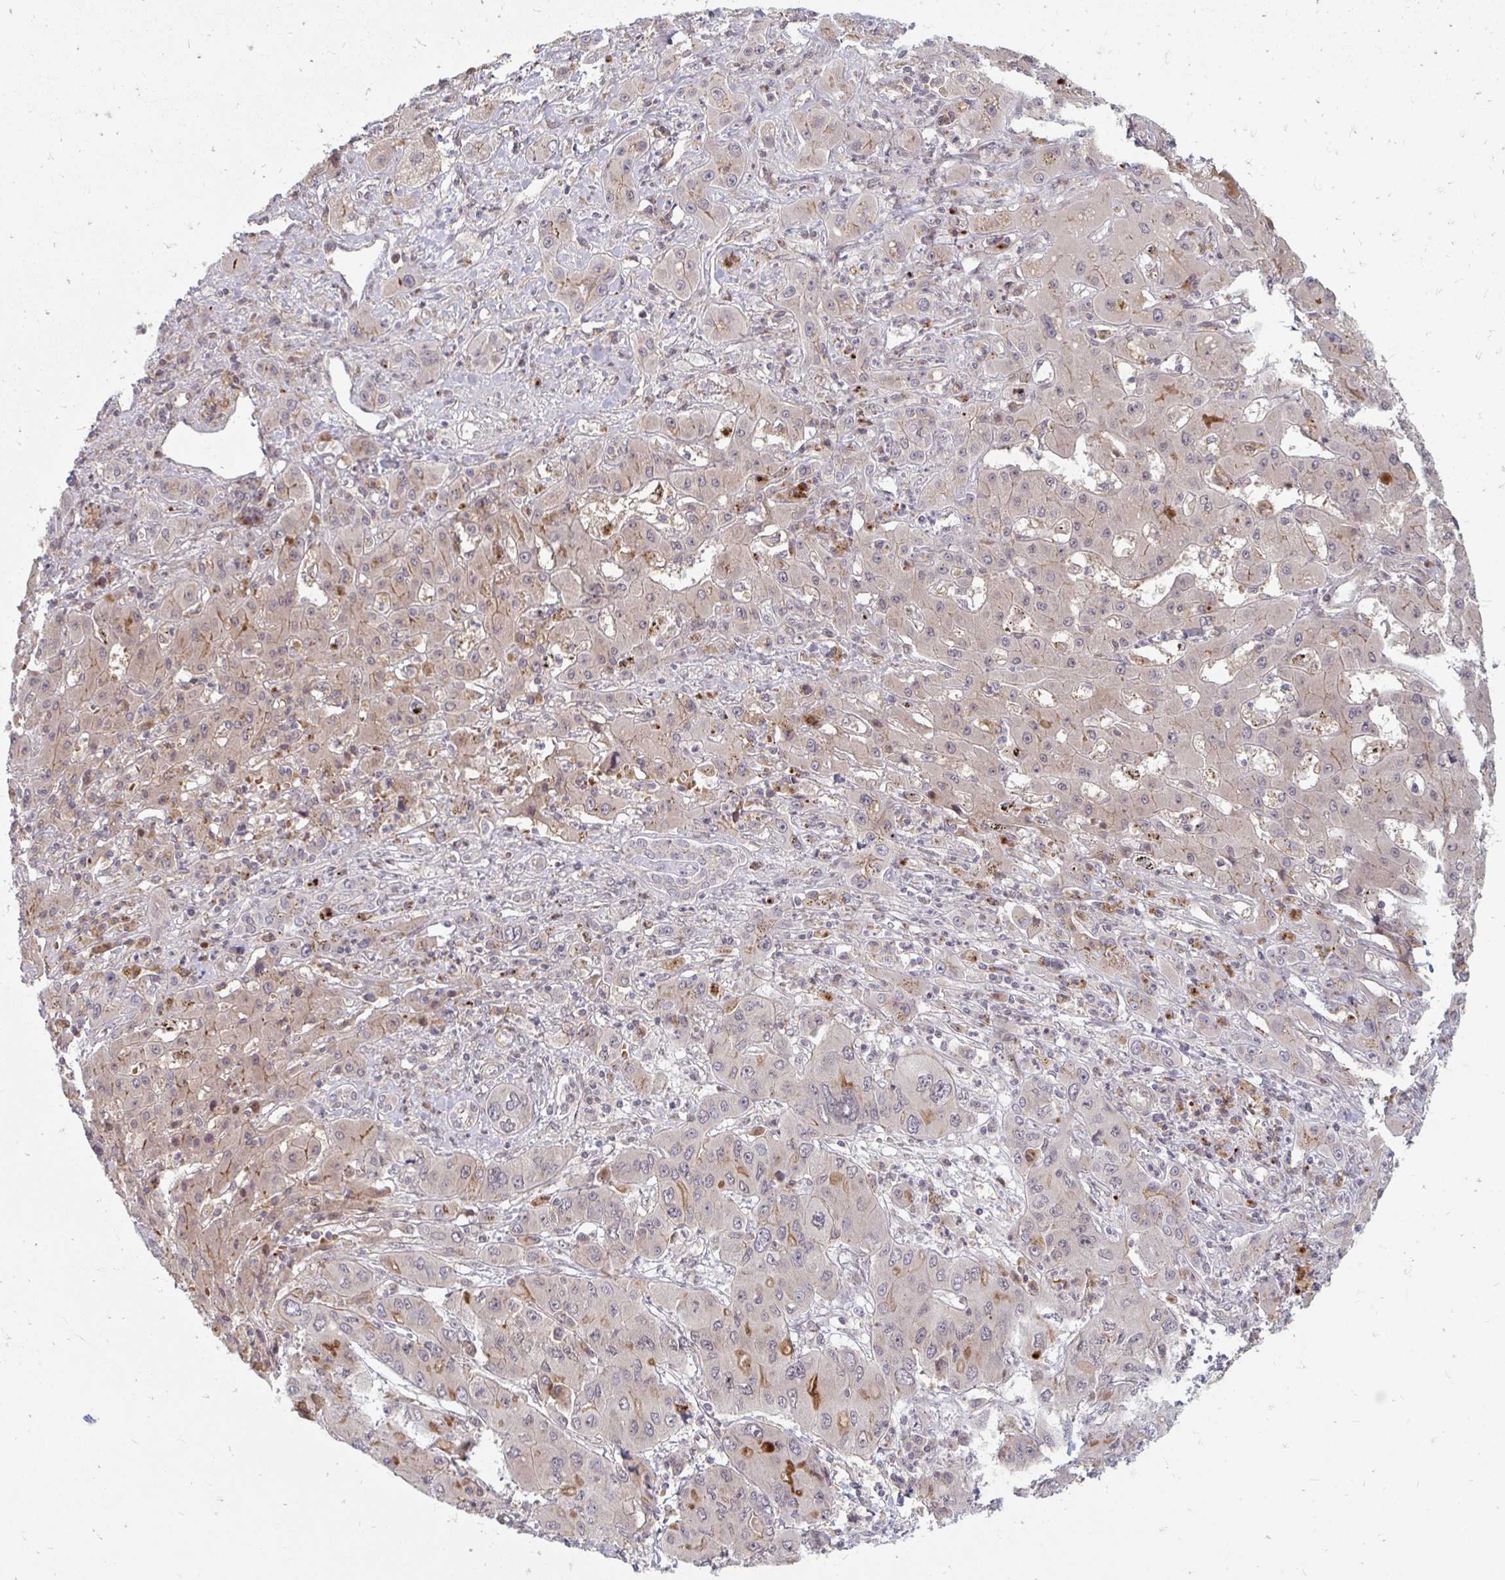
{"staining": {"intensity": "moderate", "quantity": "<25%", "location": "cytoplasmic/membranous,nuclear"}, "tissue": "liver cancer", "cell_type": "Tumor cells", "image_type": "cancer", "snomed": [{"axis": "morphology", "description": "Cholangiocarcinoma"}, {"axis": "topography", "description": "Liver"}], "caption": "Human cholangiocarcinoma (liver) stained with a protein marker shows moderate staining in tumor cells.", "gene": "ZNF285", "patient": {"sex": "male", "age": 67}}